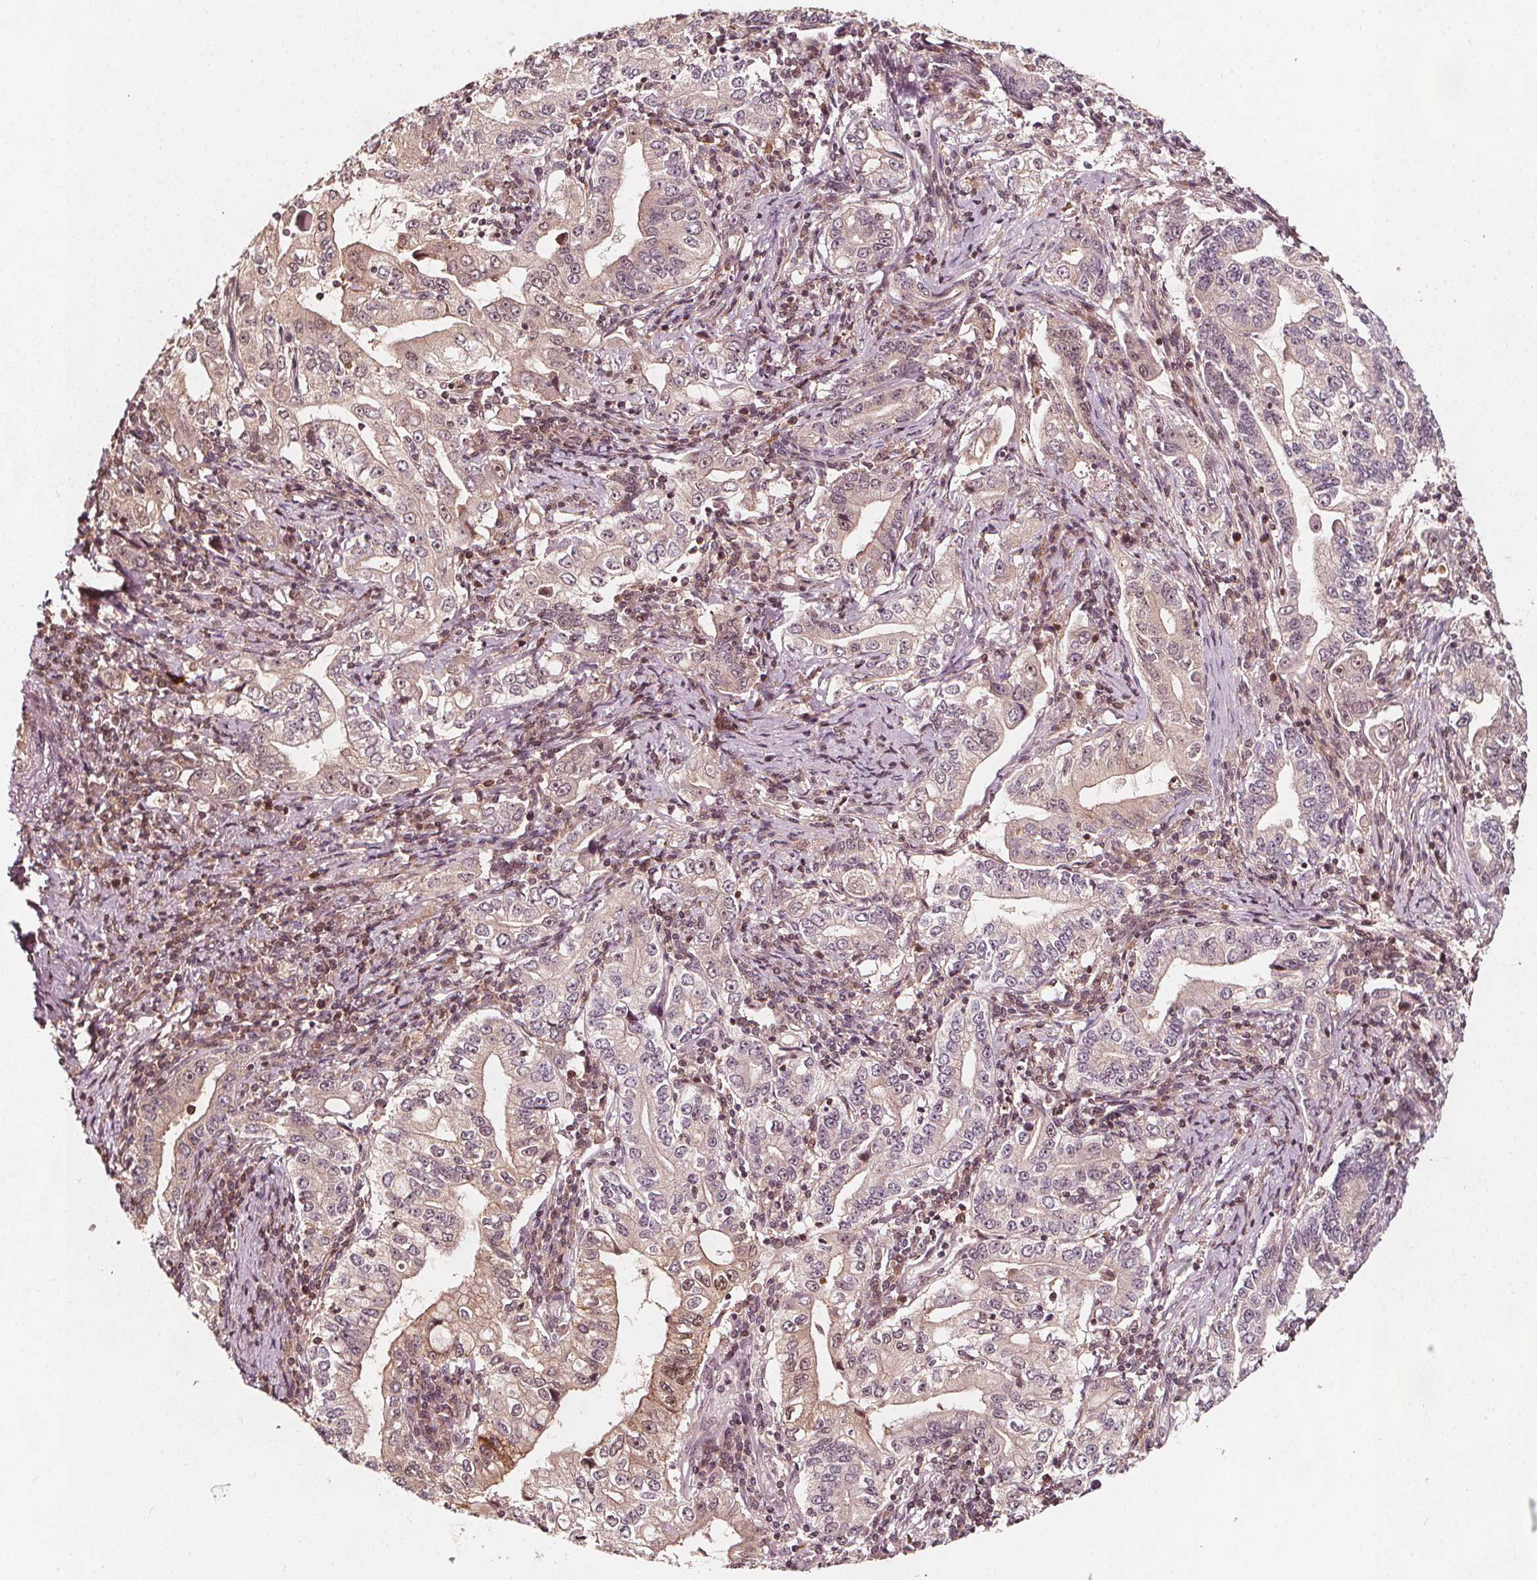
{"staining": {"intensity": "weak", "quantity": "<25%", "location": "cytoplasmic/membranous"}, "tissue": "stomach cancer", "cell_type": "Tumor cells", "image_type": "cancer", "snomed": [{"axis": "morphology", "description": "Adenocarcinoma, NOS"}, {"axis": "topography", "description": "Stomach, lower"}], "caption": "Tumor cells are negative for protein expression in human stomach cancer (adenocarcinoma).", "gene": "AIP", "patient": {"sex": "female", "age": 72}}